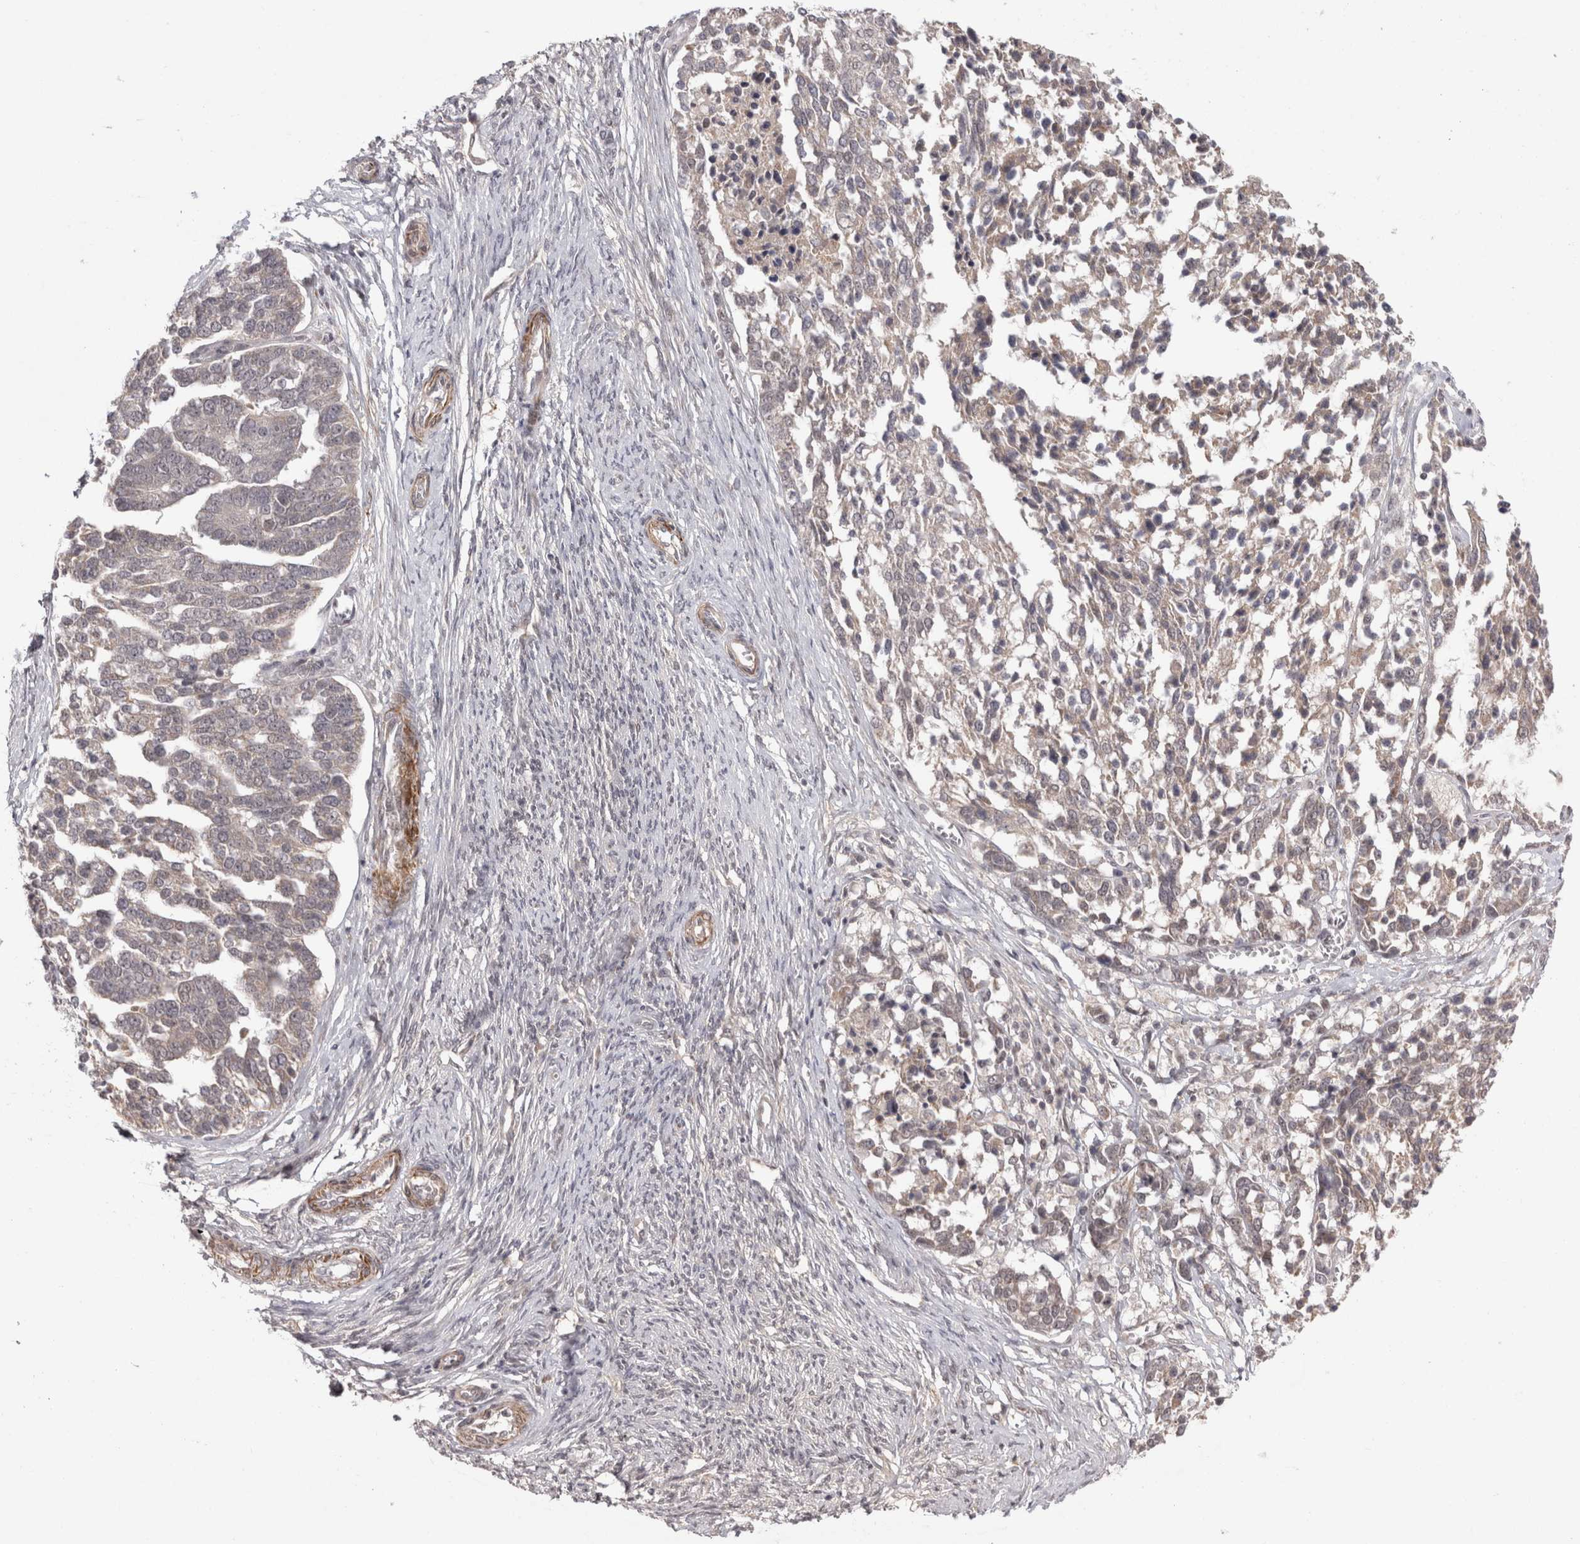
{"staining": {"intensity": "weak", "quantity": ">75%", "location": "cytoplasmic/membranous"}, "tissue": "ovarian cancer", "cell_type": "Tumor cells", "image_type": "cancer", "snomed": [{"axis": "morphology", "description": "Cystadenocarcinoma, serous, NOS"}, {"axis": "topography", "description": "Ovary"}], "caption": "This photomicrograph reveals serous cystadenocarcinoma (ovarian) stained with IHC to label a protein in brown. The cytoplasmic/membranous of tumor cells show weak positivity for the protein. Nuclei are counter-stained blue.", "gene": "ZNF318", "patient": {"sex": "female", "age": 44}}